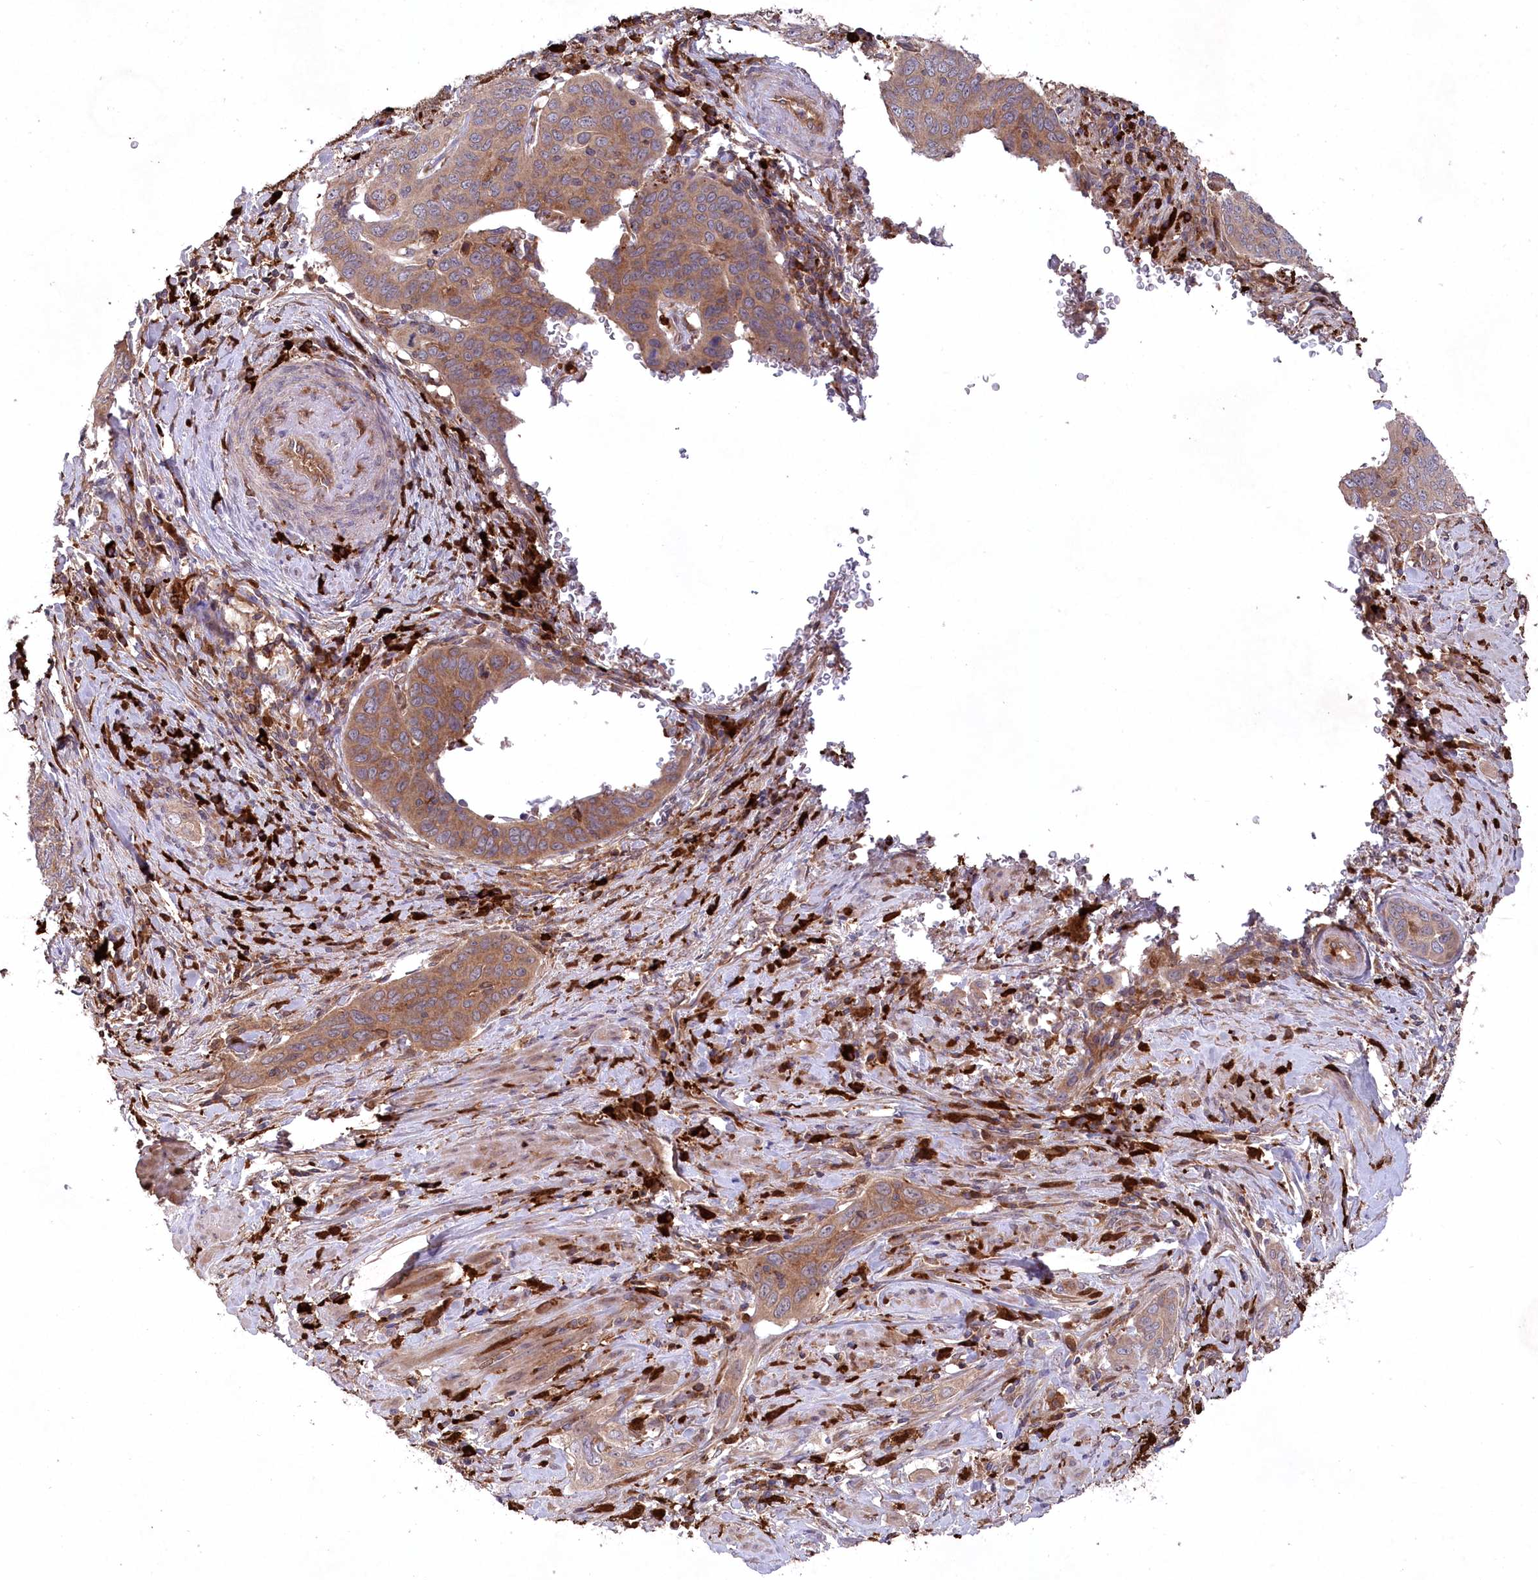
{"staining": {"intensity": "moderate", "quantity": ">75%", "location": "cytoplasmic/membranous"}, "tissue": "cervical cancer", "cell_type": "Tumor cells", "image_type": "cancer", "snomed": [{"axis": "morphology", "description": "Squamous cell carcinoma, NOS"}, {"axis": "topography", "description": "Cervix"}], "caption": "The micrograph demonstrates immunohistochemical staining of squamous cell carcinoma (cervical). There is moderate cytoplasmic/membranous positivity is present in approximately >75% of tumor cells.", "gene": "PPP1R21", "patient": {"sex": "female", "age": 60}}